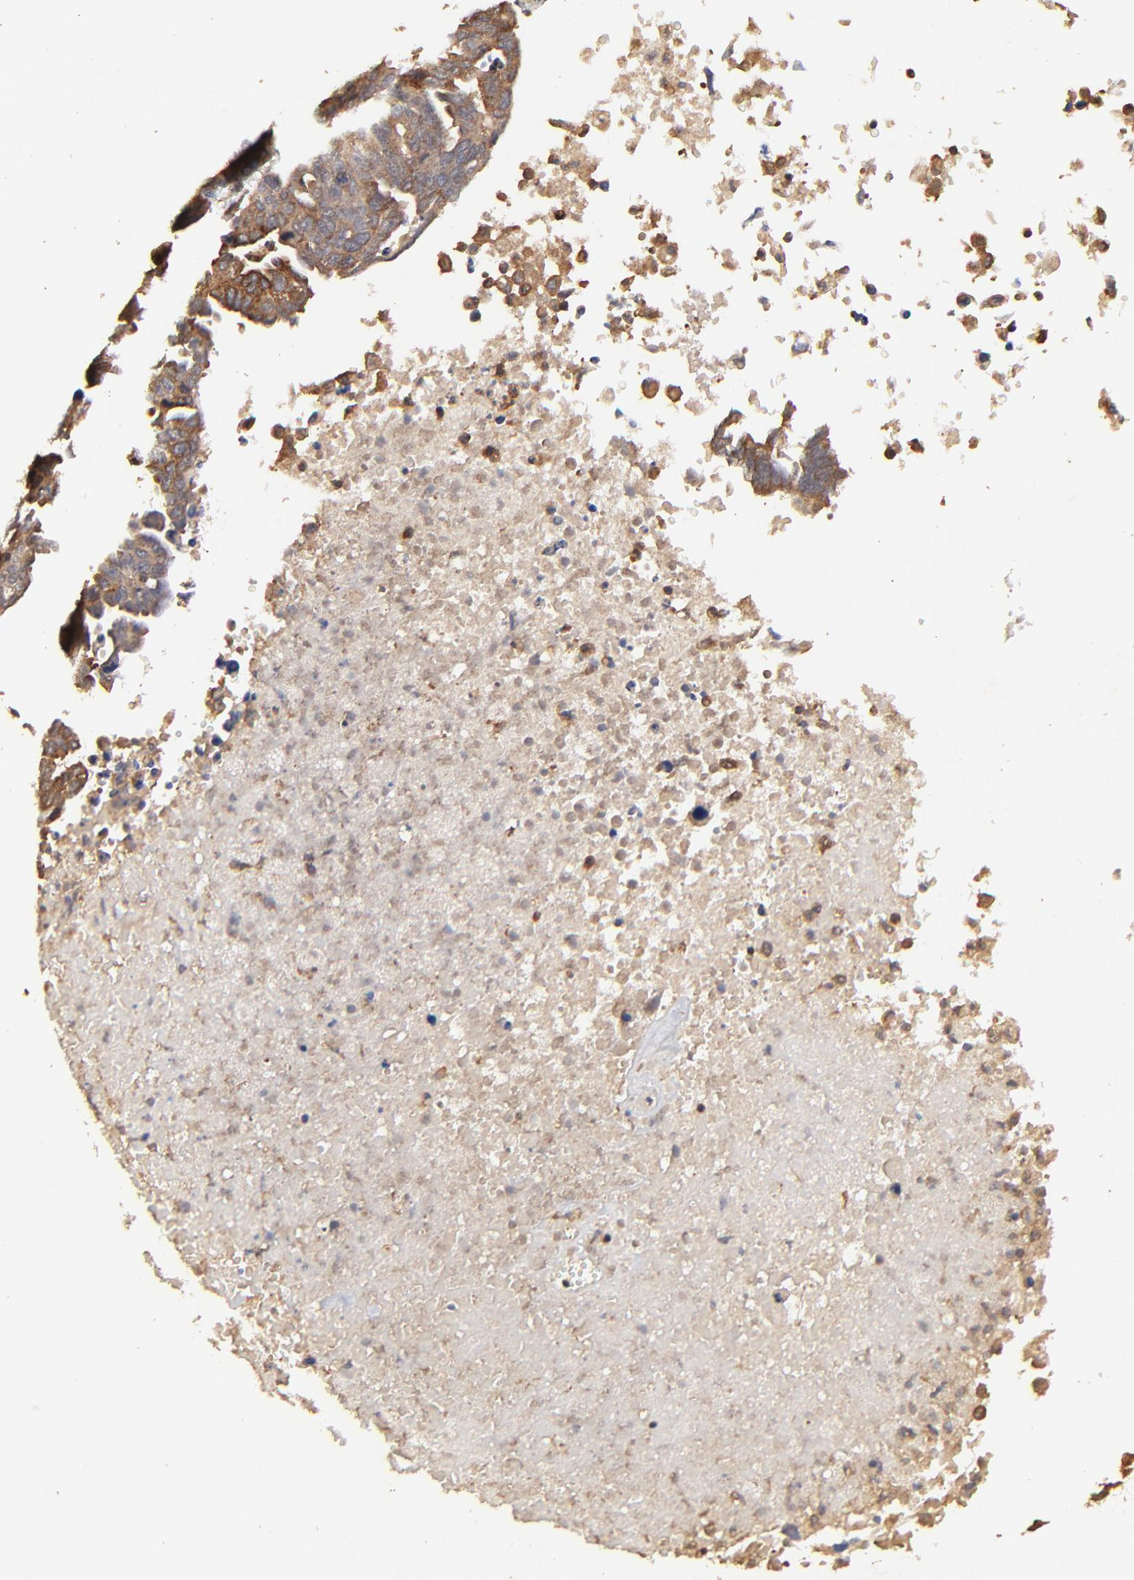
{"staining": {"intensity": "strong", "quantity": ">75%", "location": "cytoplasmic/membranous"}, "tissue": "ovarian cancer", "cell_type": "Tumor cells", "image_type": "cancer", "snomed": [{"axis": "morphology", "description": "Carcinoma, endometroid"}, {"axis": "morphology", "description": "Cystadenocarcinoma, serous, NOS"}, {"axis": "topography", "description": "Ovary"}], "caption": "Brown immunohistochemical staining in ovarian cancer (endometroid carcinoma) shows strong cytoplasmic/membranous staining in approximately >75% of tumor cells. The protein of interest is stained brown, and the nuclei are stained in blue (DAB IHC with brightfield microscopy, high magnification).", "gene": "STON2", "patient": {"sex": "female", "age": 45}}